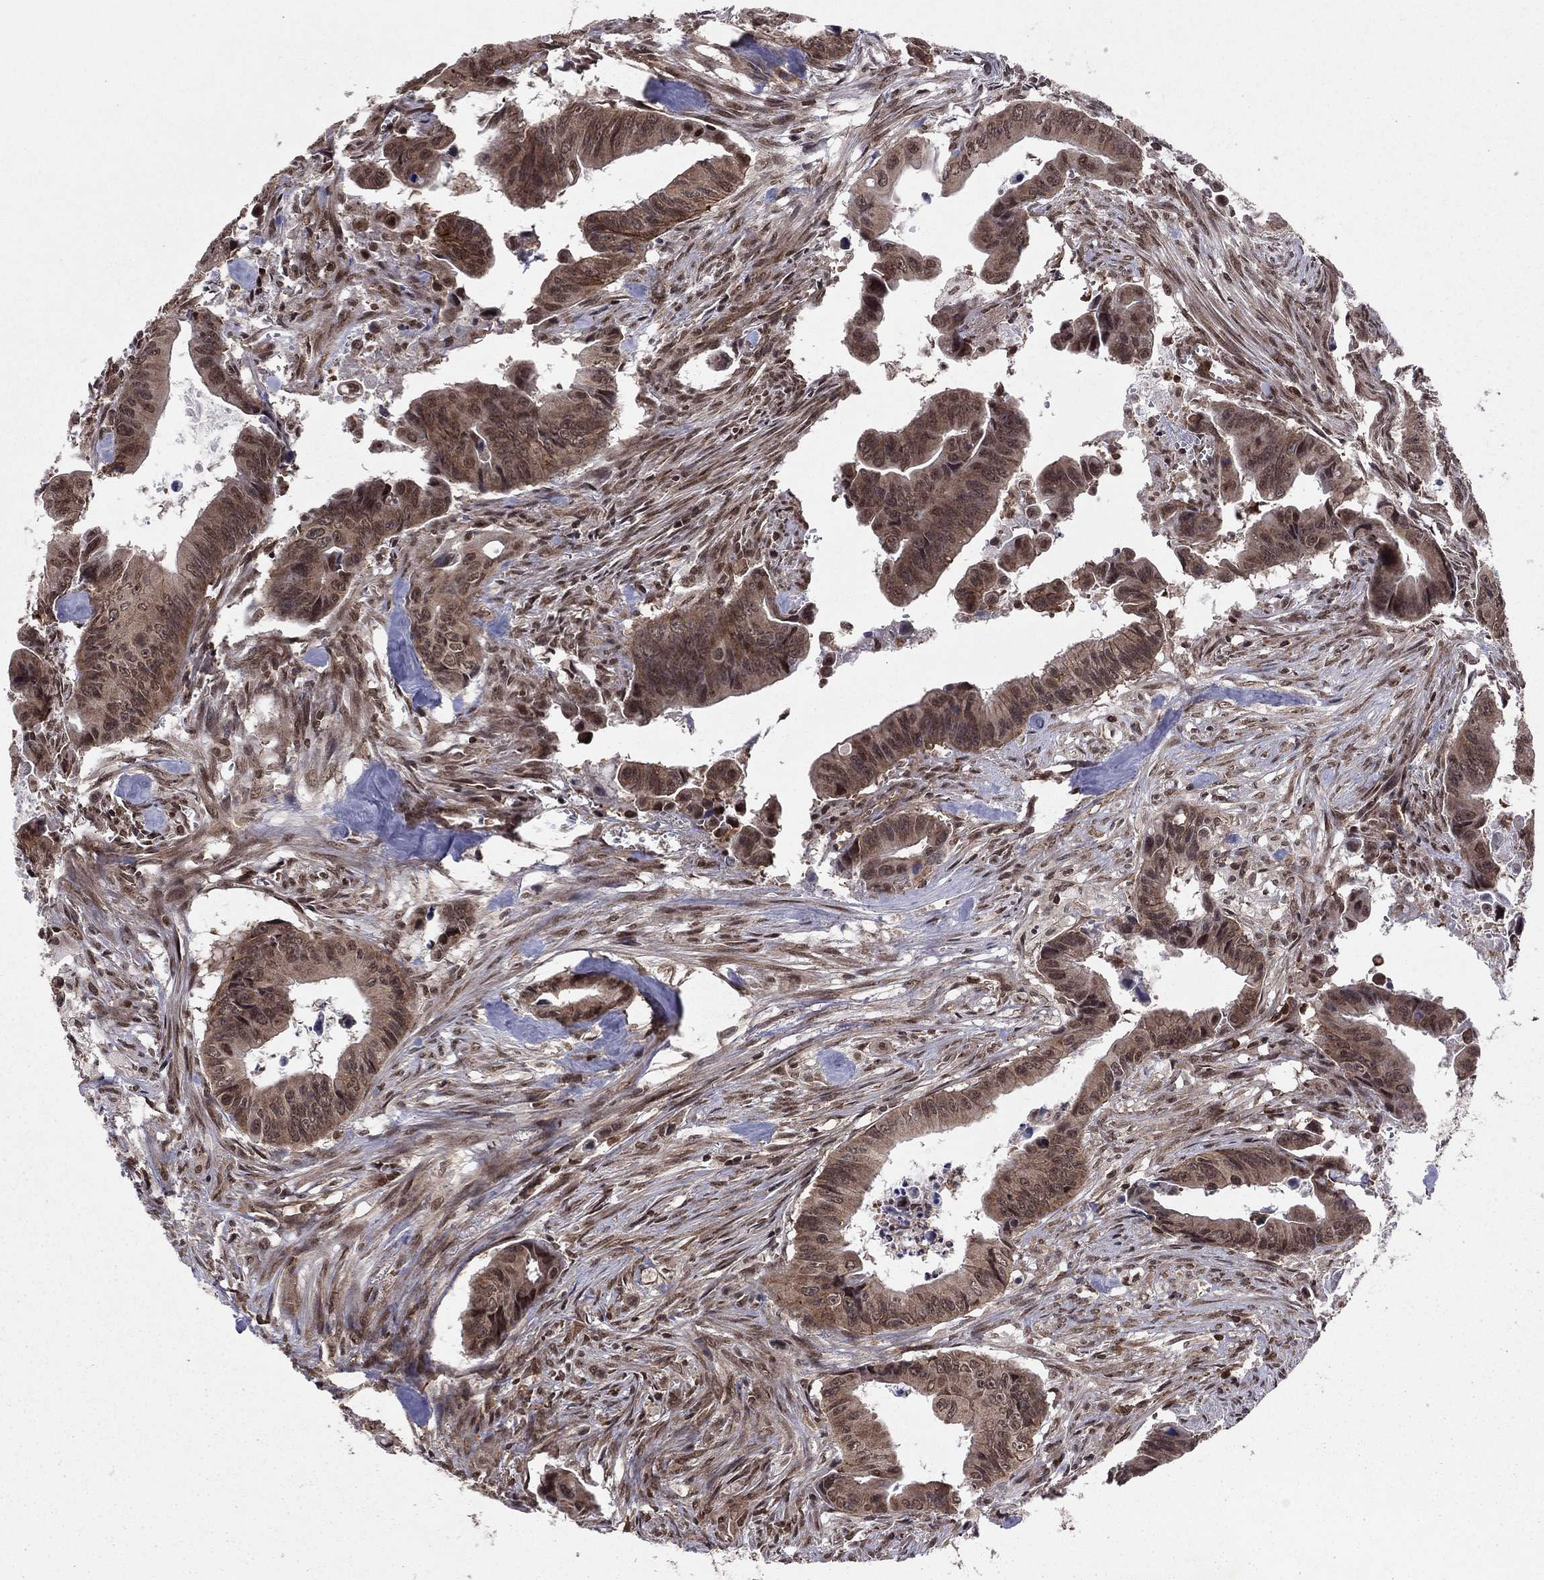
{"staining": {"intensity": "moderate", "quantity": ">75%", "location": "cytoplasmic/membranous,nuclear"}, "tissue": "colorectal cancer", "cell_type": "Tumor cells", "image_type": "cancer", "snomed": [{"axis": "morphology", "description": "Adenocarcinoma, NOS"}, {"axis": "topography", "description": "Colon"}], "caption": "Immunohistochemistry (IHC) of colorectal cancer demonstrates medium levels of moderate cytoplasmic/membranous and nuclear positivity in about >75% of tumor cells.", "gene": "SSX2IP", "patient": {"sex": "female", "age": 87}}